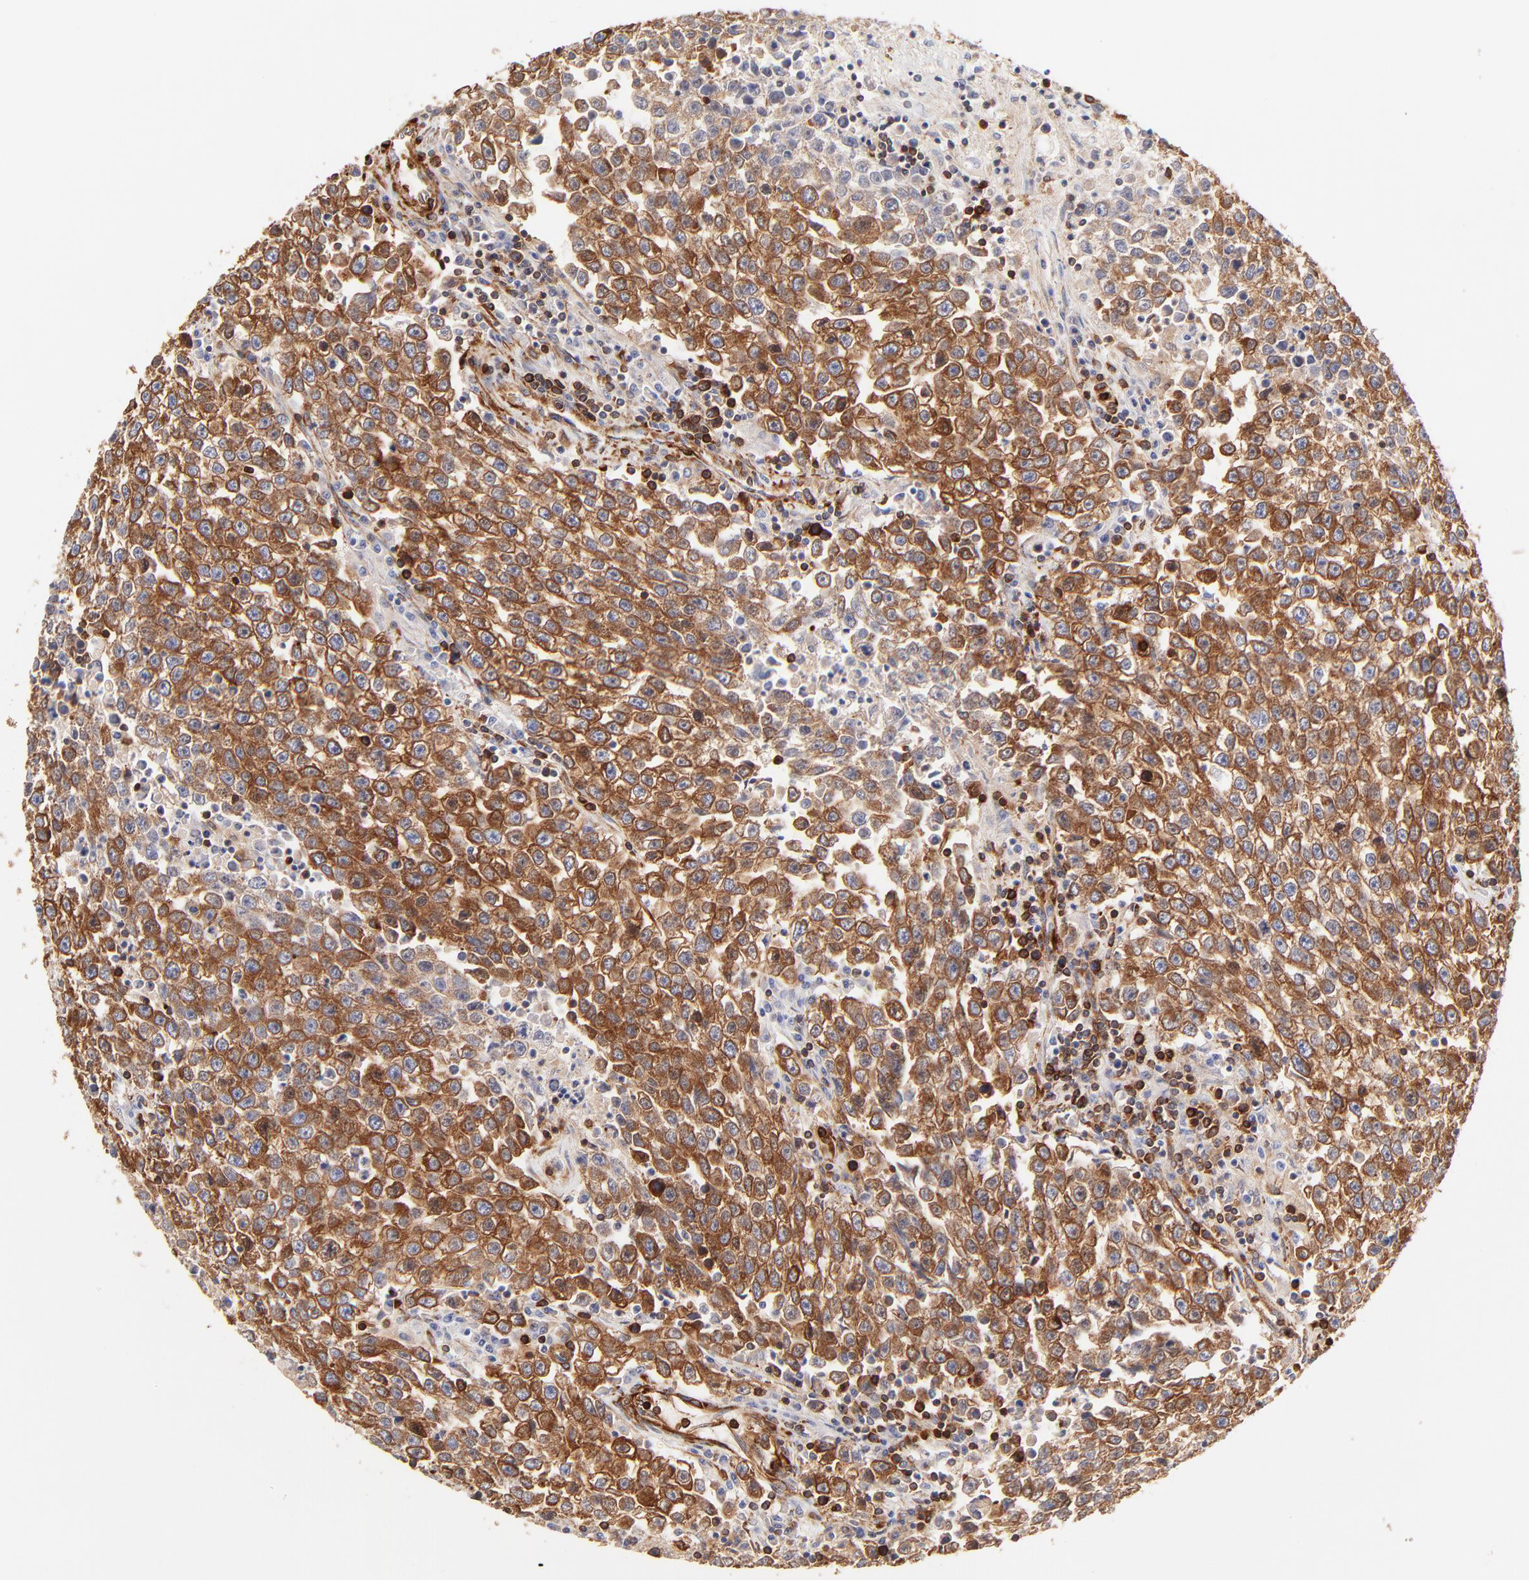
{"staining": {"intensity": "strong", "quantity": ">75%", "location": "cytoplasmic/membranous"}, "tissue": "testis cancer", "cell_type": "Tumor cells", "image_type": "cancer", "snomed": [{"axis": "morphology", "description": "Seminoma, NOS"}, {"axis": "topography", "description": "Testis"}], "caption": "Protein staining by immunohistochemistry displays strong cytoplasmic/membranous expression in approximately >75% of tumor cells in testis cancer (seminoma).", "gene": "FLNA", "patient": {"sex": "male", "age": 36}}